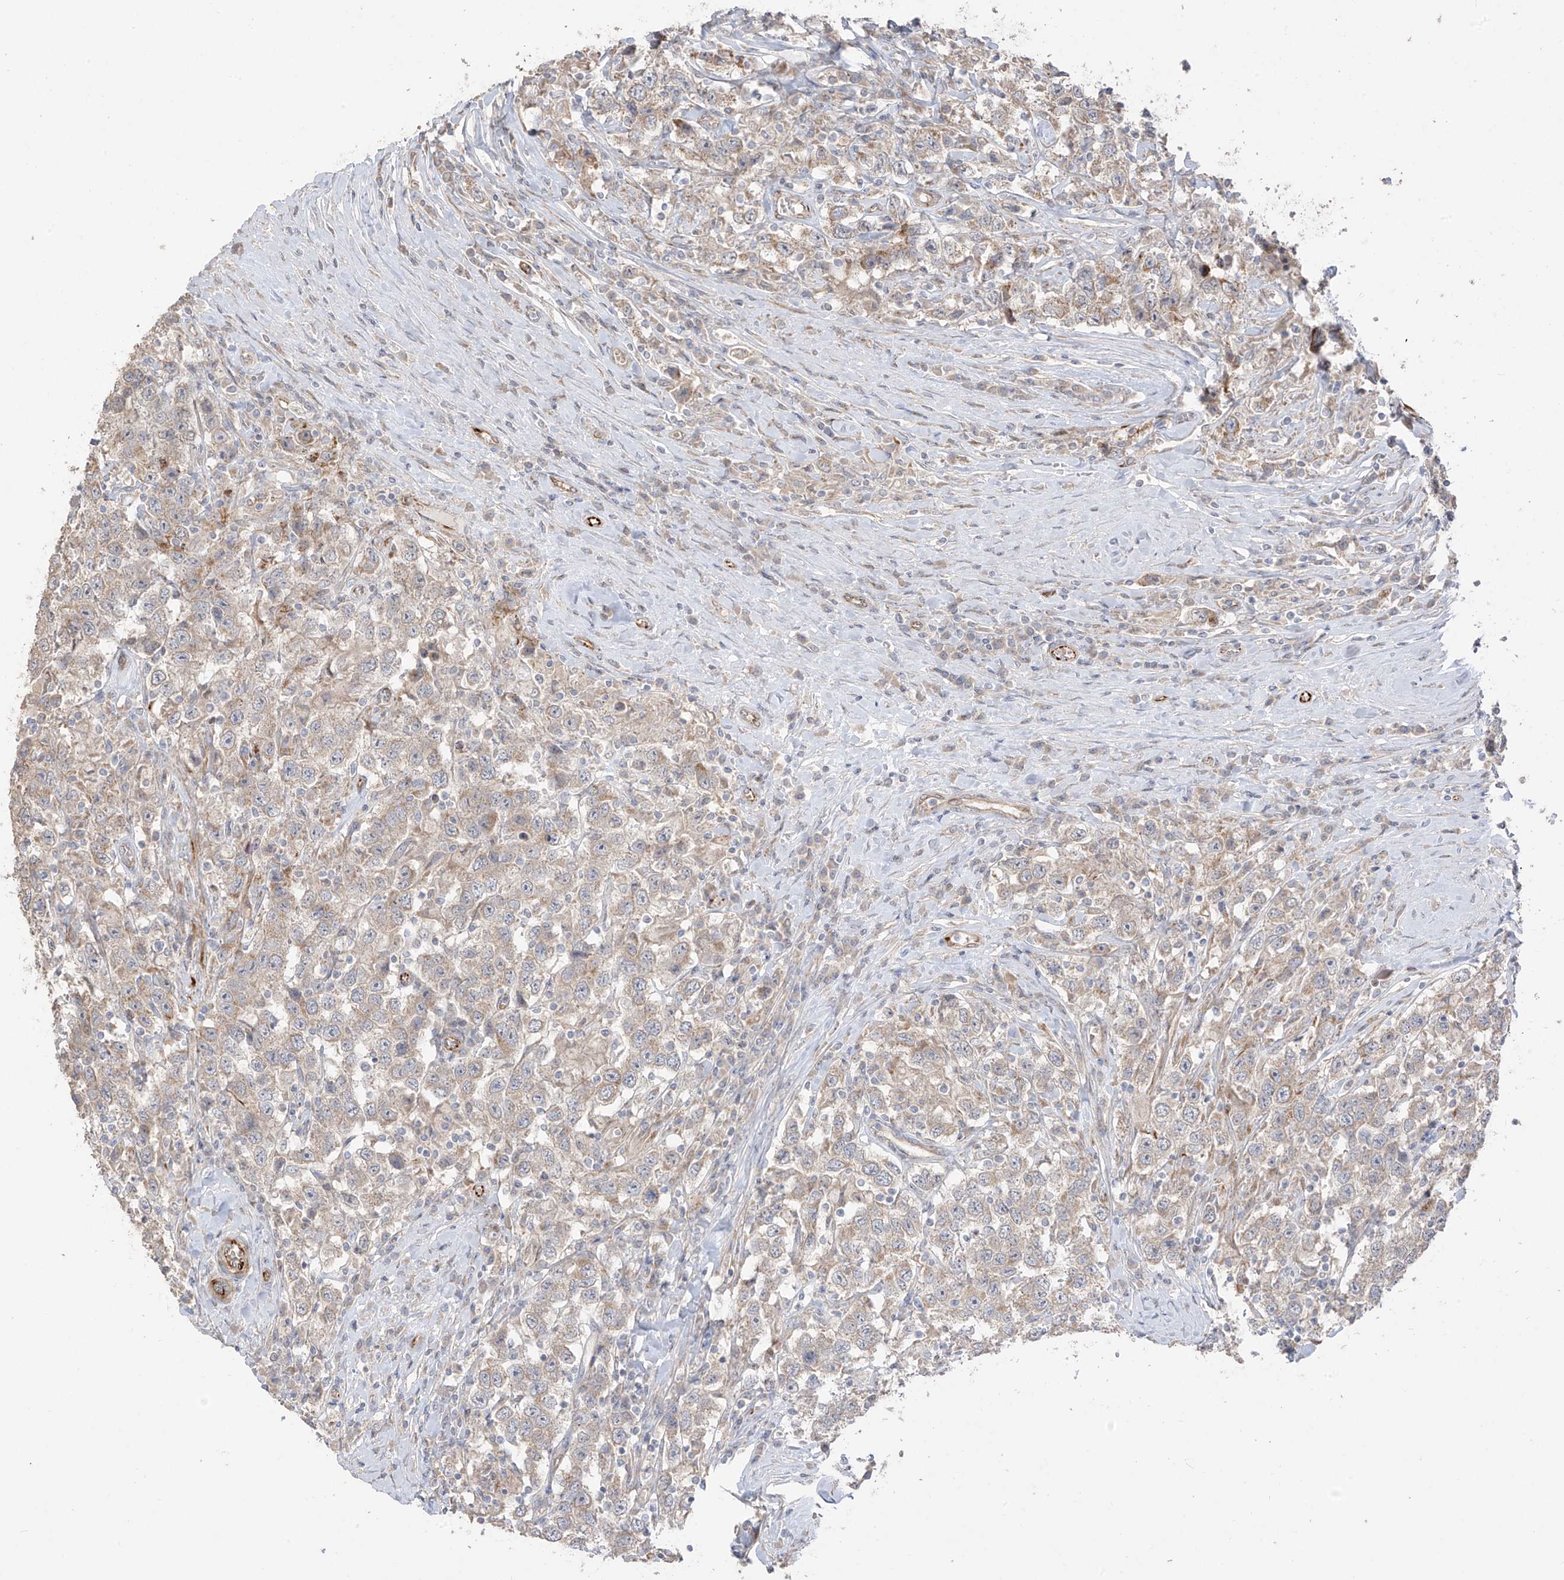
{"staining": {"intensity": "weak", "quantity": "25%-75%", "location": "cytoplasmic/membranous"}, "tissue": "testis cancer", "cell_type": "Tumor cells", "image_type": "cancer", "snomed": [{"axis": "morphology", "description": "Seminoma, NOS"}, {"axis": "topography", "description": "Testis"}], "caption": "Tumor cells display low levels of weak cytoplasmic/membranous expression in about 25%-75% of cells in testis cancer (seminoma).", "gene": "DCDC2", "patient": {"sex": "male", "age": 41}}